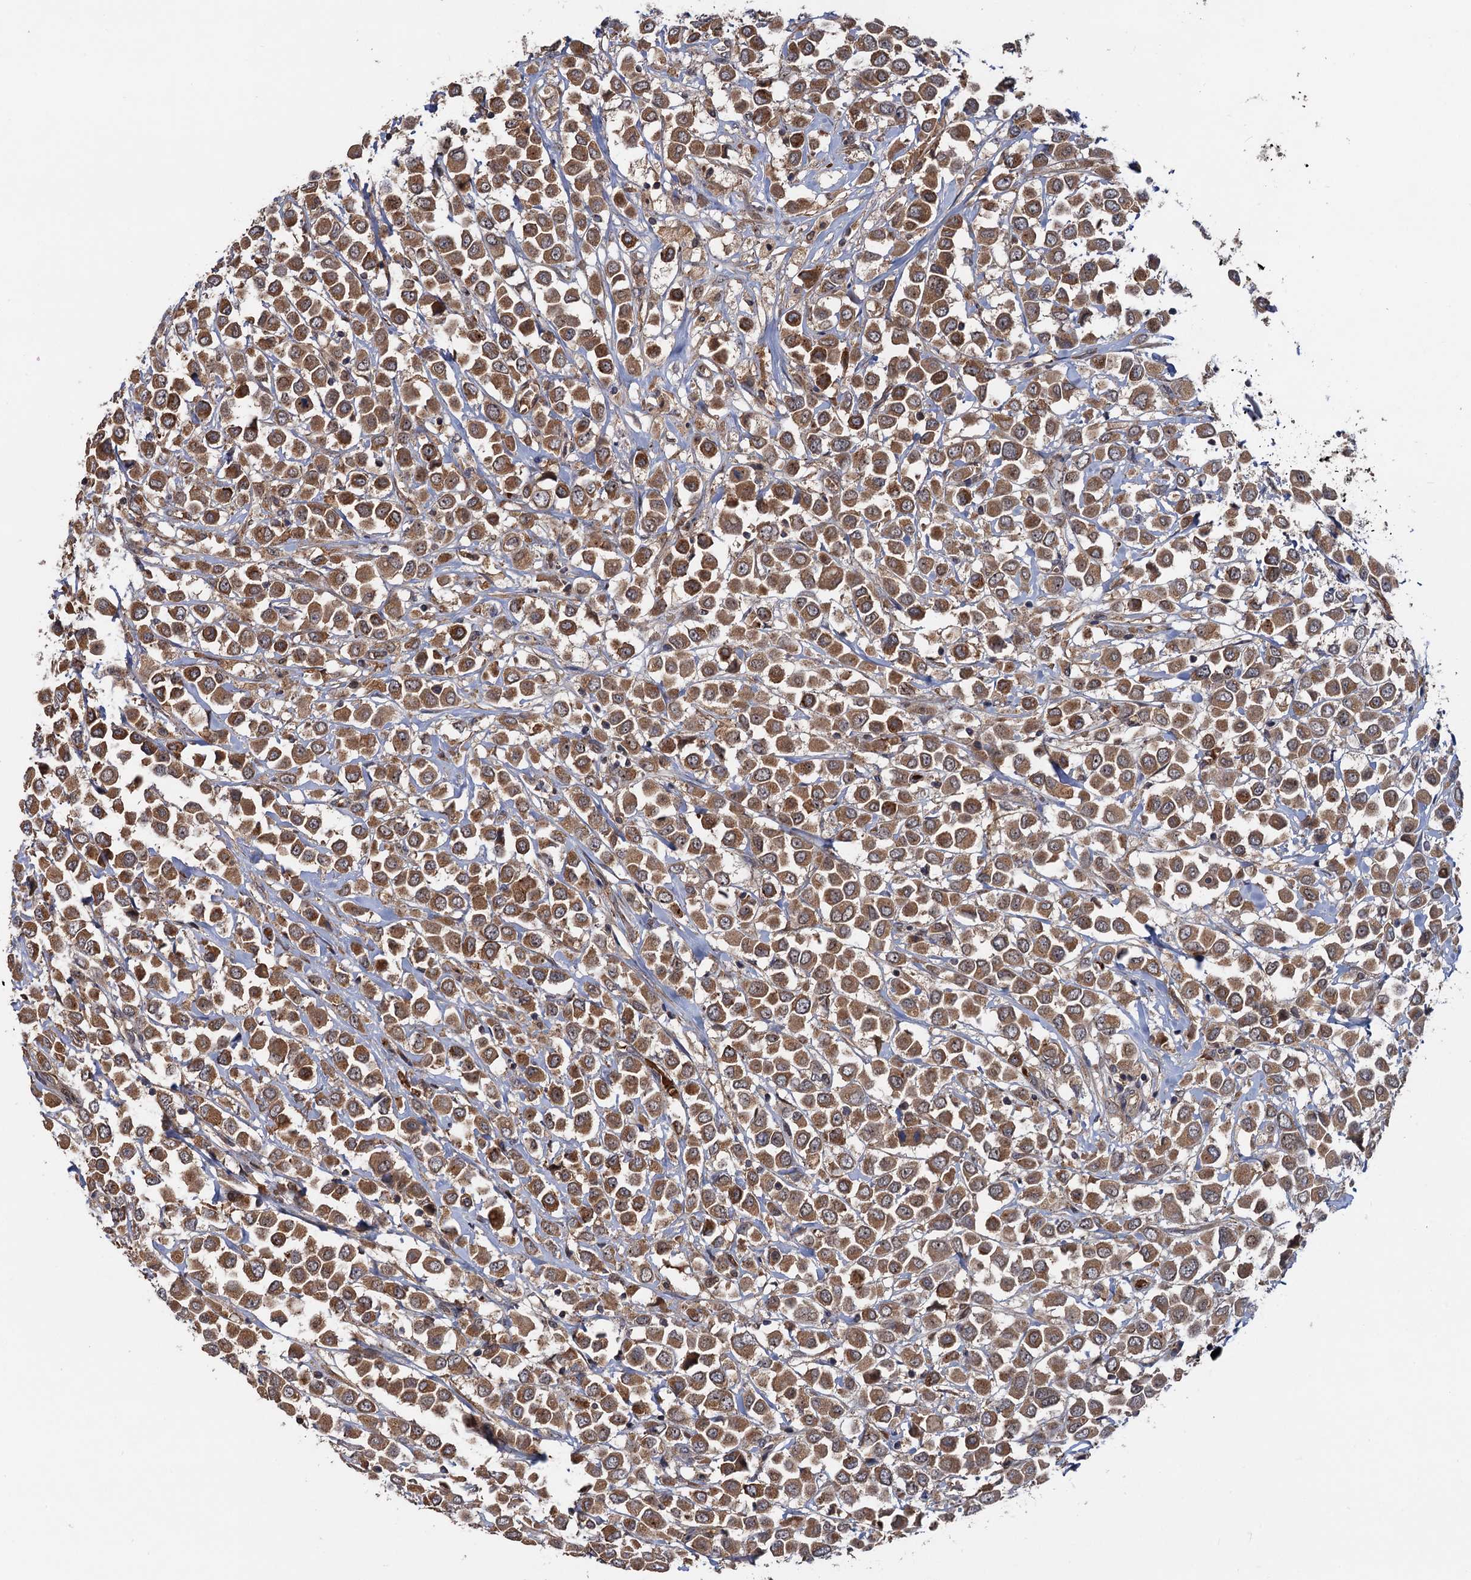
{"staining": {"intensity": "moderate", "quantity": ">75%", "location": "cytoplasmic/membranous"}, "tissue": "breast cancer", "cell_type": "Tumor cells", "image_type": "cancer", "snomed": [{"axis": "morphology", "description": "Duct carcinoma"}, {"axis": "topography", "description": "Breast"}], "caption": "IHC of breast cancer demonstrates medium levels of moderate cytoplasmic/membranous staining in about >75% of tumor cells. Nuclei are stained in blue.", "gene": "SNX32", "patient": {"sex": "female", "age": 61}}